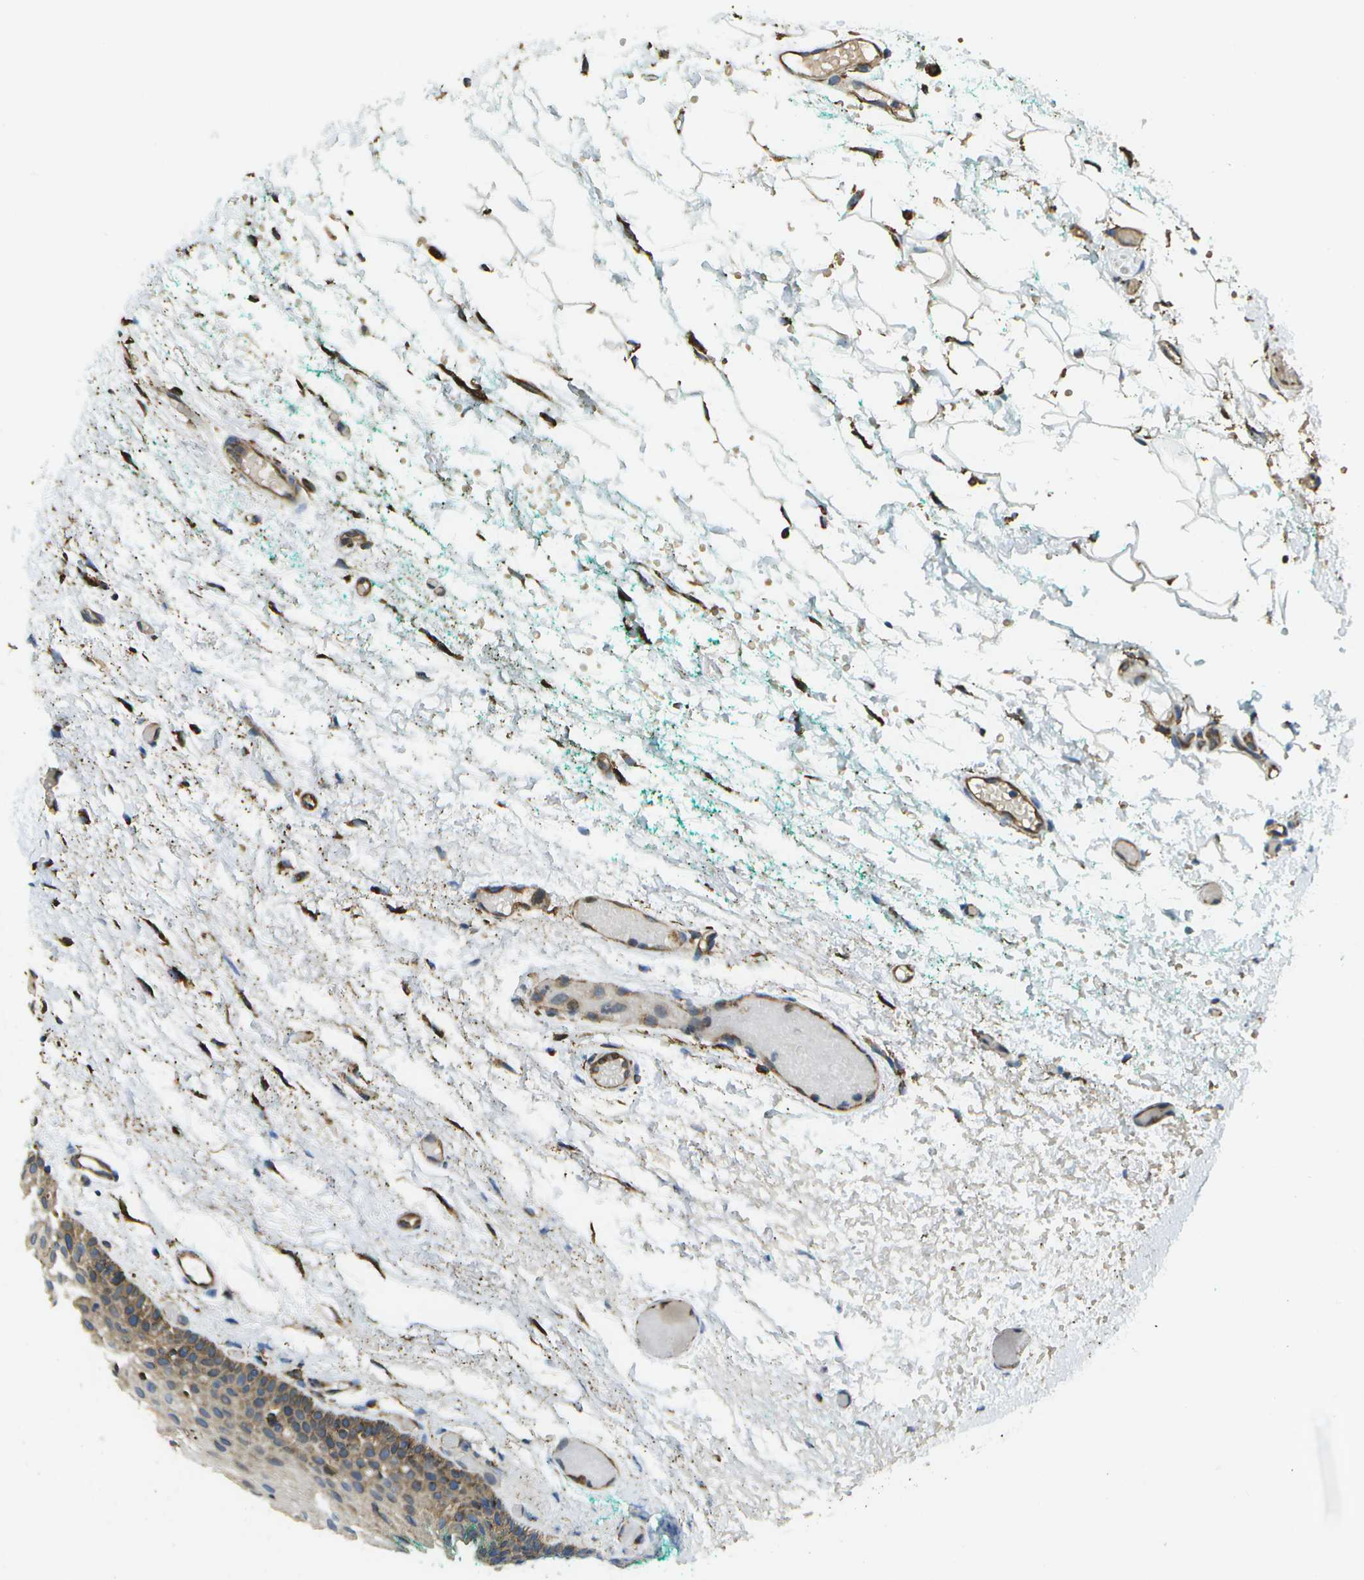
{"staining": {"intensity": "moderate", "quantity": "25%-75%", "location": "cytoplasmic/membranous"}, "tissue": "oral mucosa", "cell_type": "Squamous epithelial cells", "image_type": "normal", "snomed": [{"axis": "morphology", "description": "Normal tissue, NOS"}, {"axis": "morphology", "description": "Squamous cell carcinoma, NOS"}, {"axis": "topography", "description": "Oral tissue"}, {"axis": "topography", "description": "Salivary gland"}, {"axis": "topography", "description": "Head-Neck"}], "caption": "Immunohistochemistry (IHC) photomicrograph of normal oral mucosa: human oral mucosa stained using IHC demonstrates medium levels of moderate protein expression localized specifically in the cytoplasmic/membranous of squamous epithelial cells, appearing as a cytoplasmic/membranous brown color.", "gene": "PDIA4", "patient": {"sex": "female", "age": 62}}